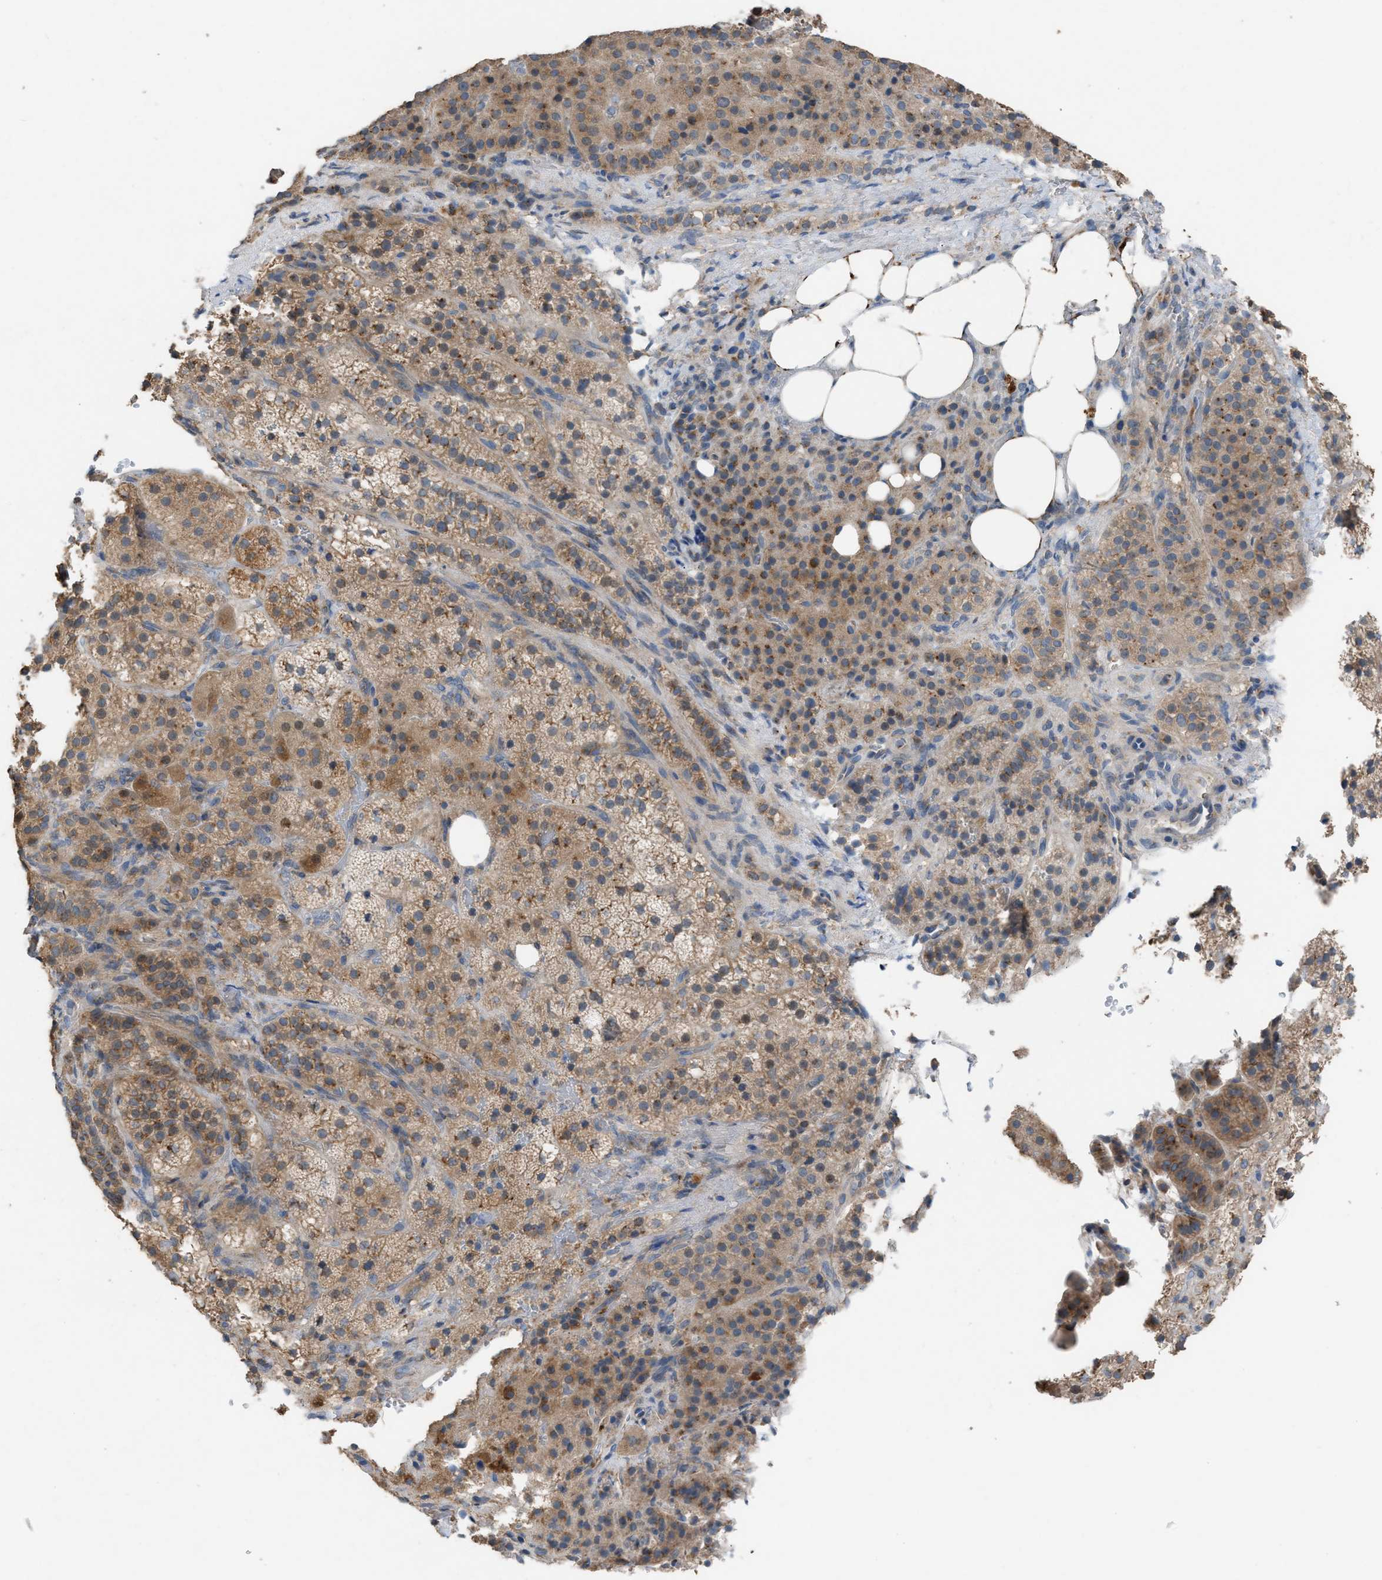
{"staining": {"intensity": "moderate", "quantity": ">75%", "location": "cytoplasmic/membranous"}, "tissue": "adrenal gland", "cell_type": "Glandular cells", "image_type": "normal", "snomed": [{"axis": "morphology", "description": "Normal tissue, NOS"}, {"axis": "topography", "description": "Adrenal gland"}], "caption": "The immunohistochemical stain shows moderate cytoplasmic/membranous staining in glandular cells of benign adrenal gland.", "gene": "TPK1", "patient": {"sex": "female", "age": 59}}